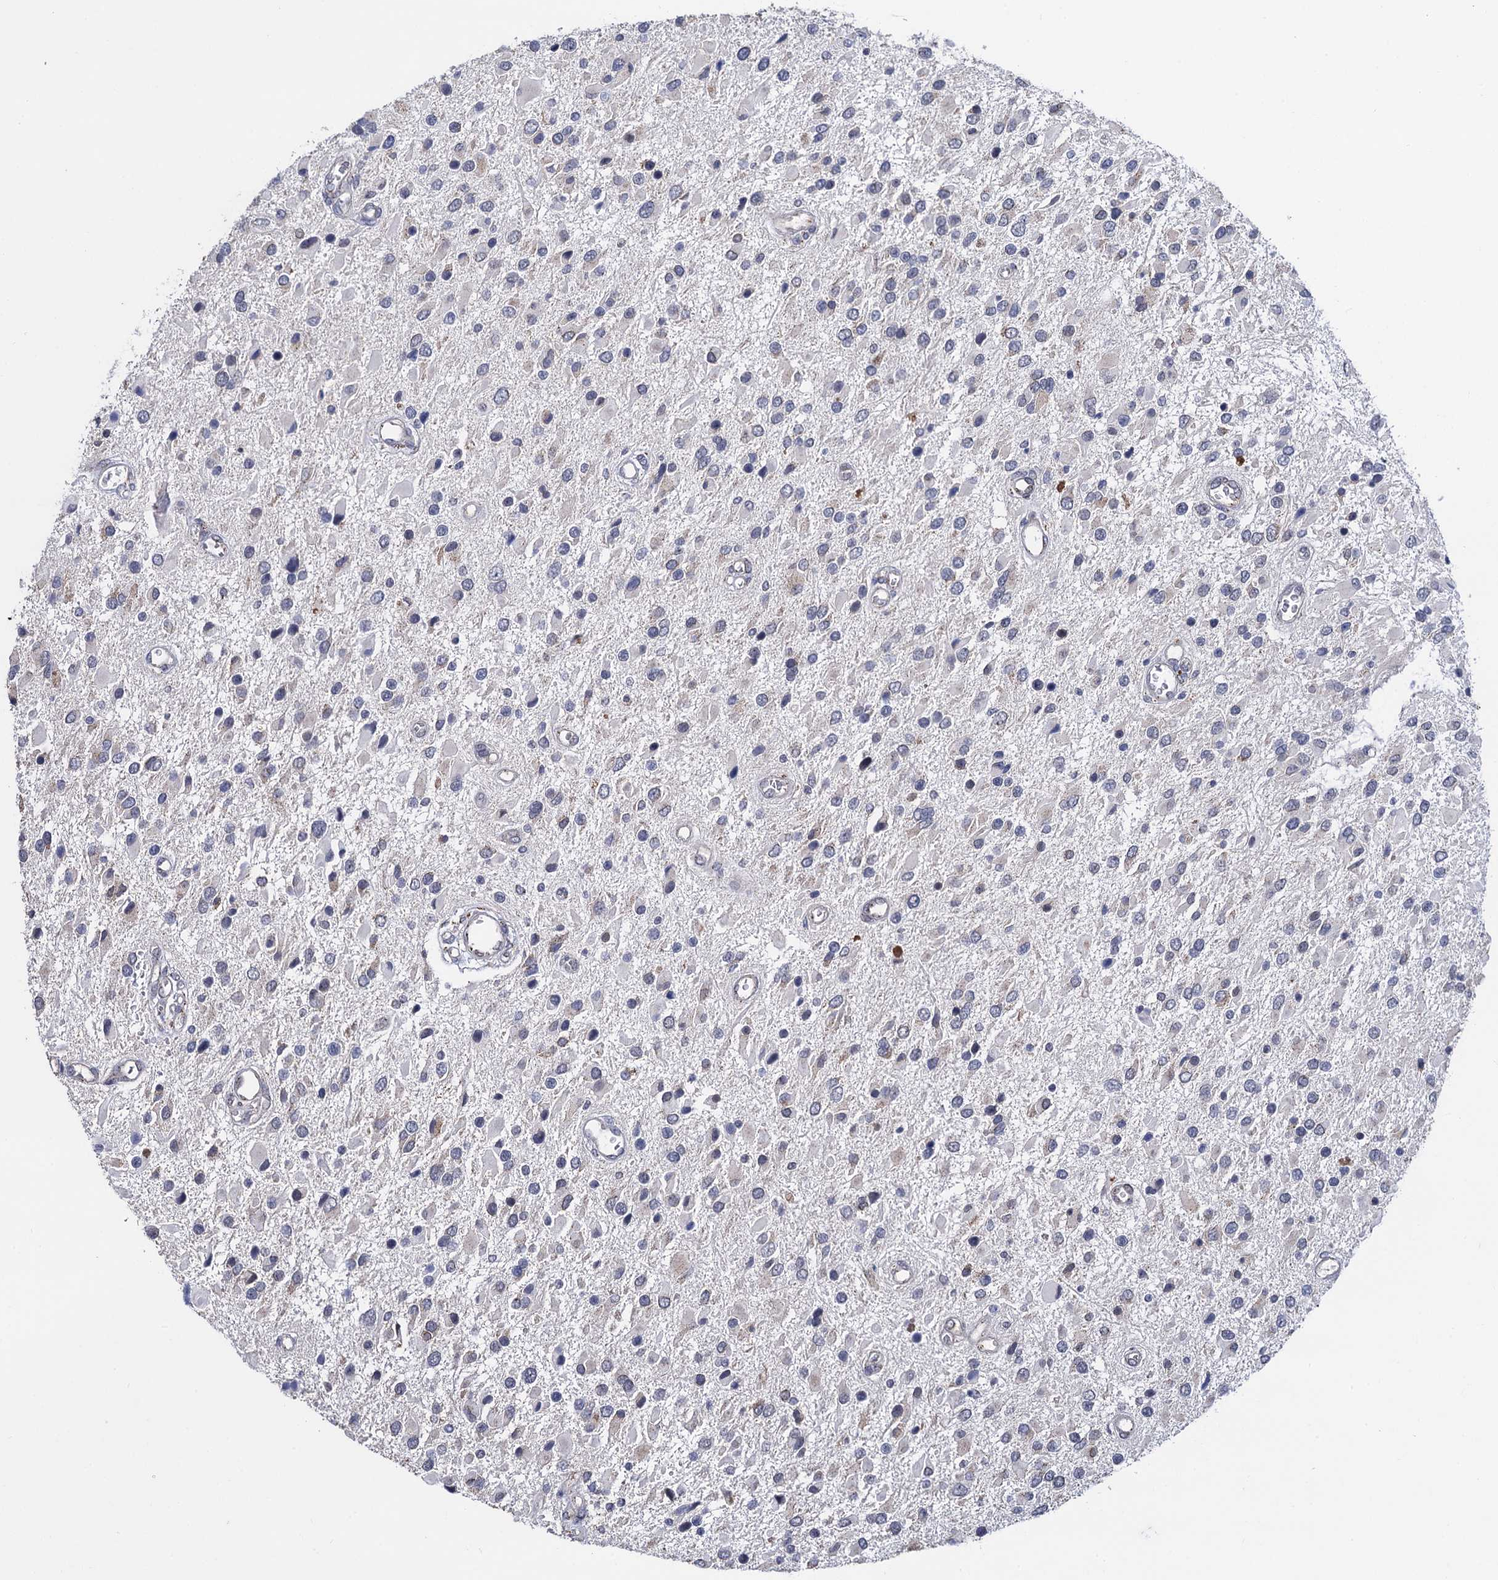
{"staining": {"intensity": "negative", "quantity": "none", "location": "none"}, "tissue": "glioma", "cell_type": "Tumor cells", "image_type": "cancer", "snomed": [{"axis": "morphology", "description": "Glioma, malignant, High grade"}, {"axis": "topography", "description": "Brain"}], "caption": "There is no significant expression in tumor cells of high-grade glioma (malignant).", "gene": "THAP2", "patient": {"sex": "male", "age": 53}}